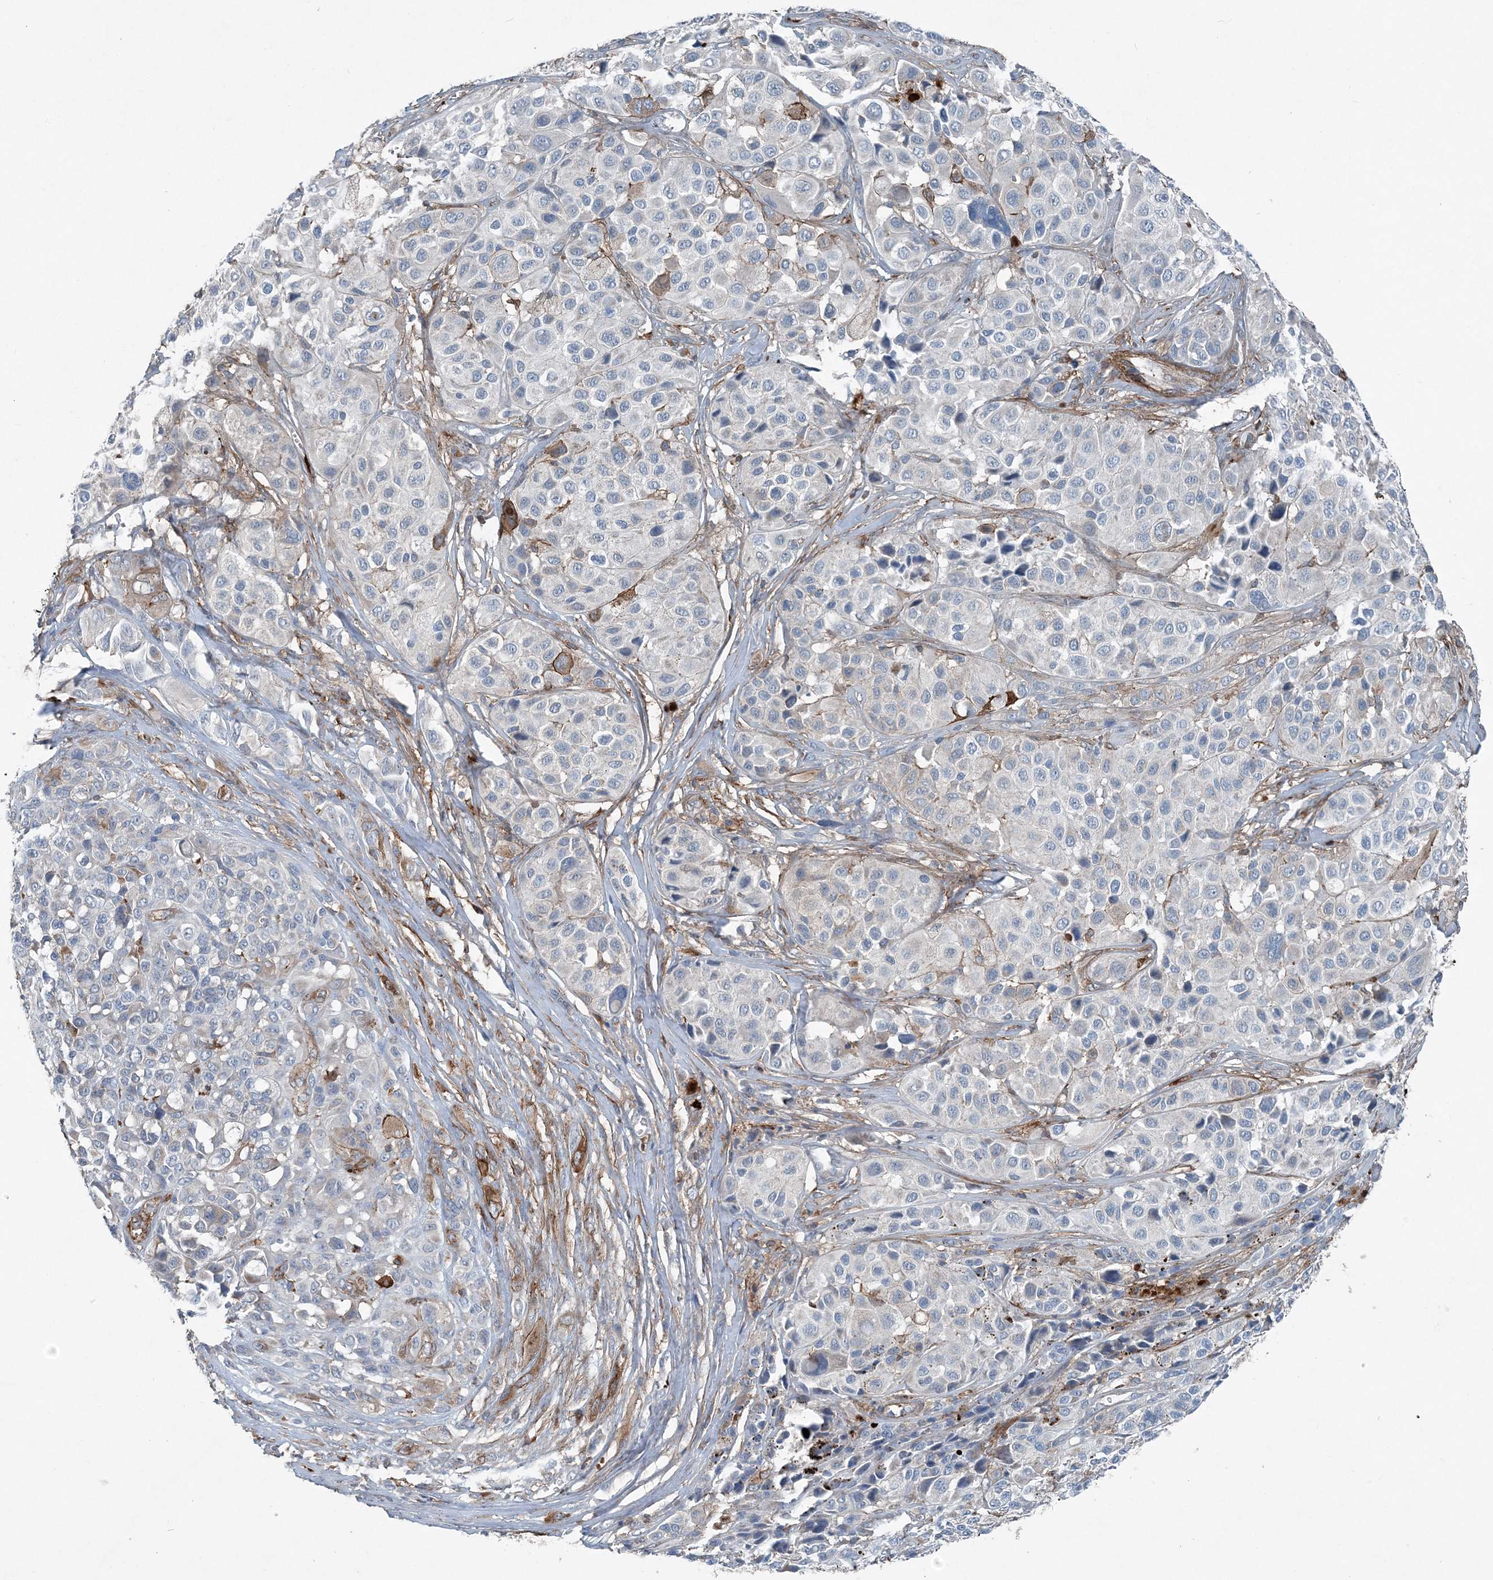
{"staining": {"intensity": "negative", "quantity": "none", "location": "none"}, "tissue": "melanoma", "cell_type": "Tumor cells", "image_type": "cancer", "snomed": [{"axis": "morphology", "description": "Malignant melanoma, NOS"}, {"axis": "topography", "description": "Skin of trunk"}], "caption": "Tumor cells are negative for brown protein staining in melanoma.", "gene": "DGUOK", "patient": {"sex": "male", "age": 71}}